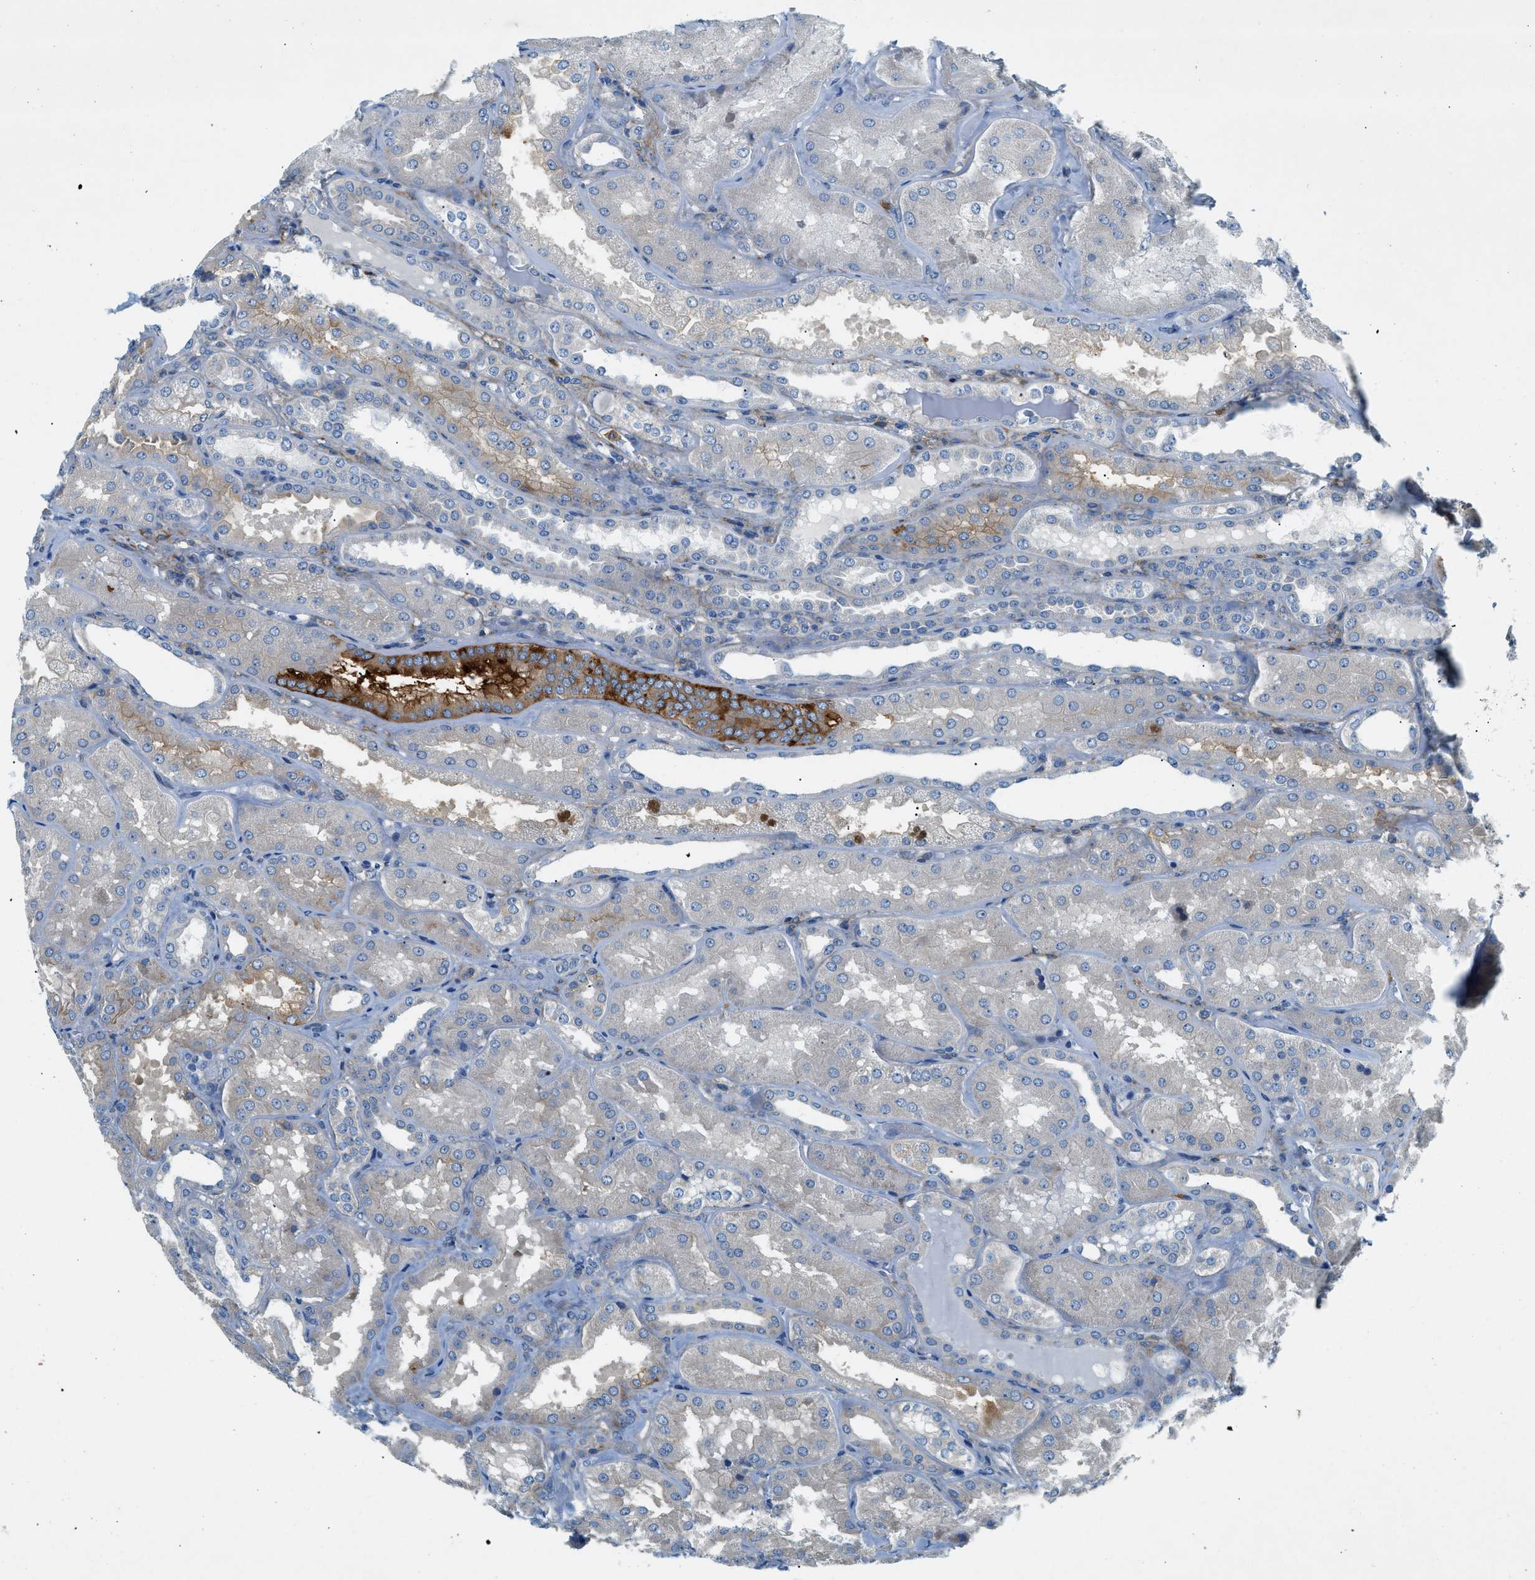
{"staining": {"intensity": "moderate", "quantity": "<25%", "location": "cytoplasmic/membranous"}, "tissue": "kidney", "cell_type": "Cells in glomeruli", "image_type": "normal", "snomed": [{"axis": "morphology", "description": "Normal tissue, NOS"}, {"axis": "topography", "description": "Kidney"}], "caption": "The histopathology image demonstrates staining of benign kidney, revealing moderate cytoplasmic/membranous protein positivity (brown color) within cells in glomeruli. Nuclei are stained in blue.", "gene": "ZDHHC13", "patient": {"sex": "female", "age": 56}}